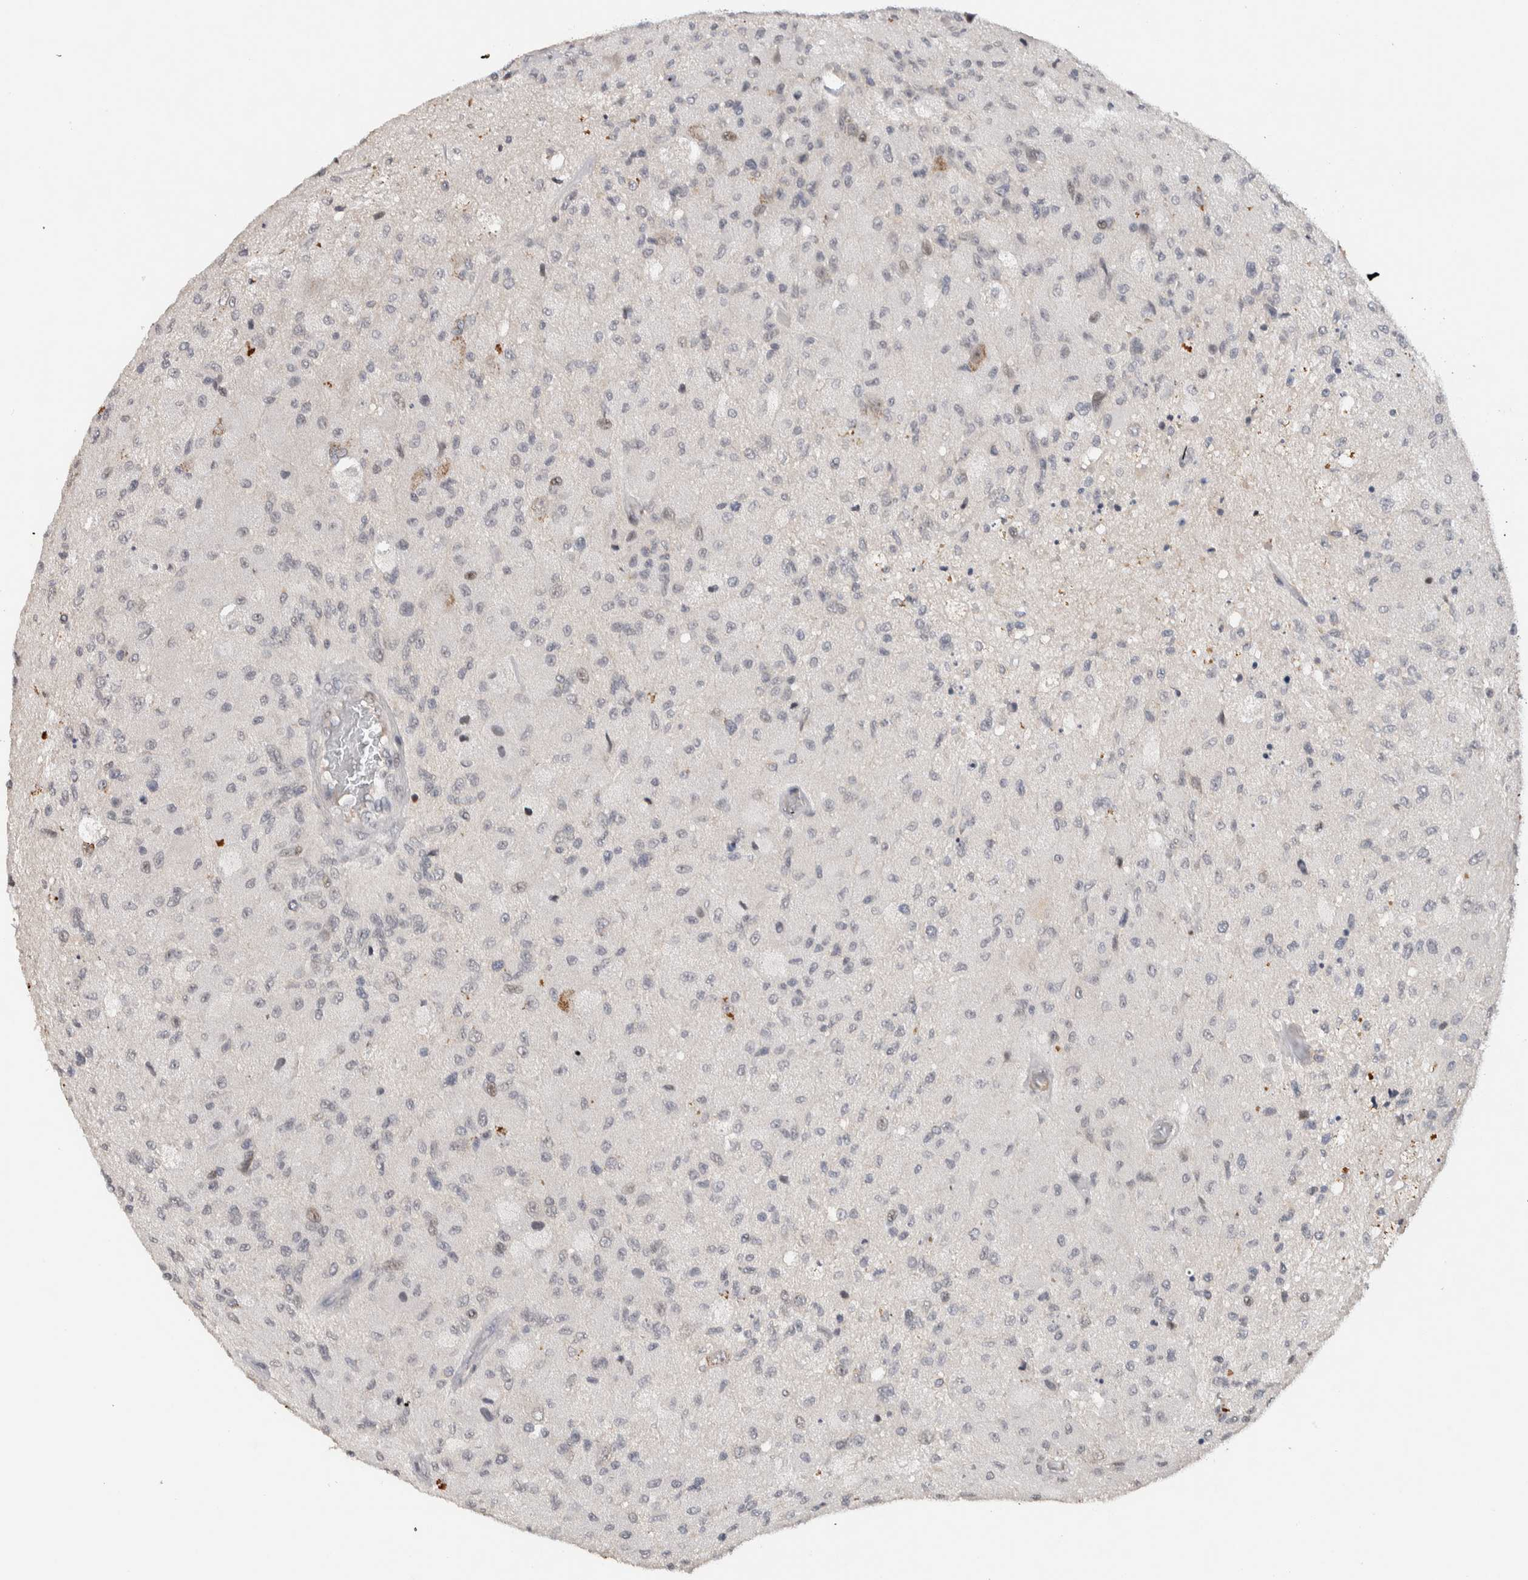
{"staining": {"intensity": "negative", "quantity": "none", "location": "none"}, "tissue": "glioma", "cell_type": "Tumor cells", "image_type": "cancer", "snomed": [{"axis": "morphology", "description": "Normal tissue, NOS"}, {"axis": "morphology", "description": "Glioma, malignant, High grade"}, {"axis": "topography", "description": "Cerebral cortex"}], "caption": "Immunohistochemical staining of human malignant glioma (high-grade) reveals no significant positivity in tumor cells.", "gene": "ZNF521", "patient": {"sex": "male", "age": 77}}